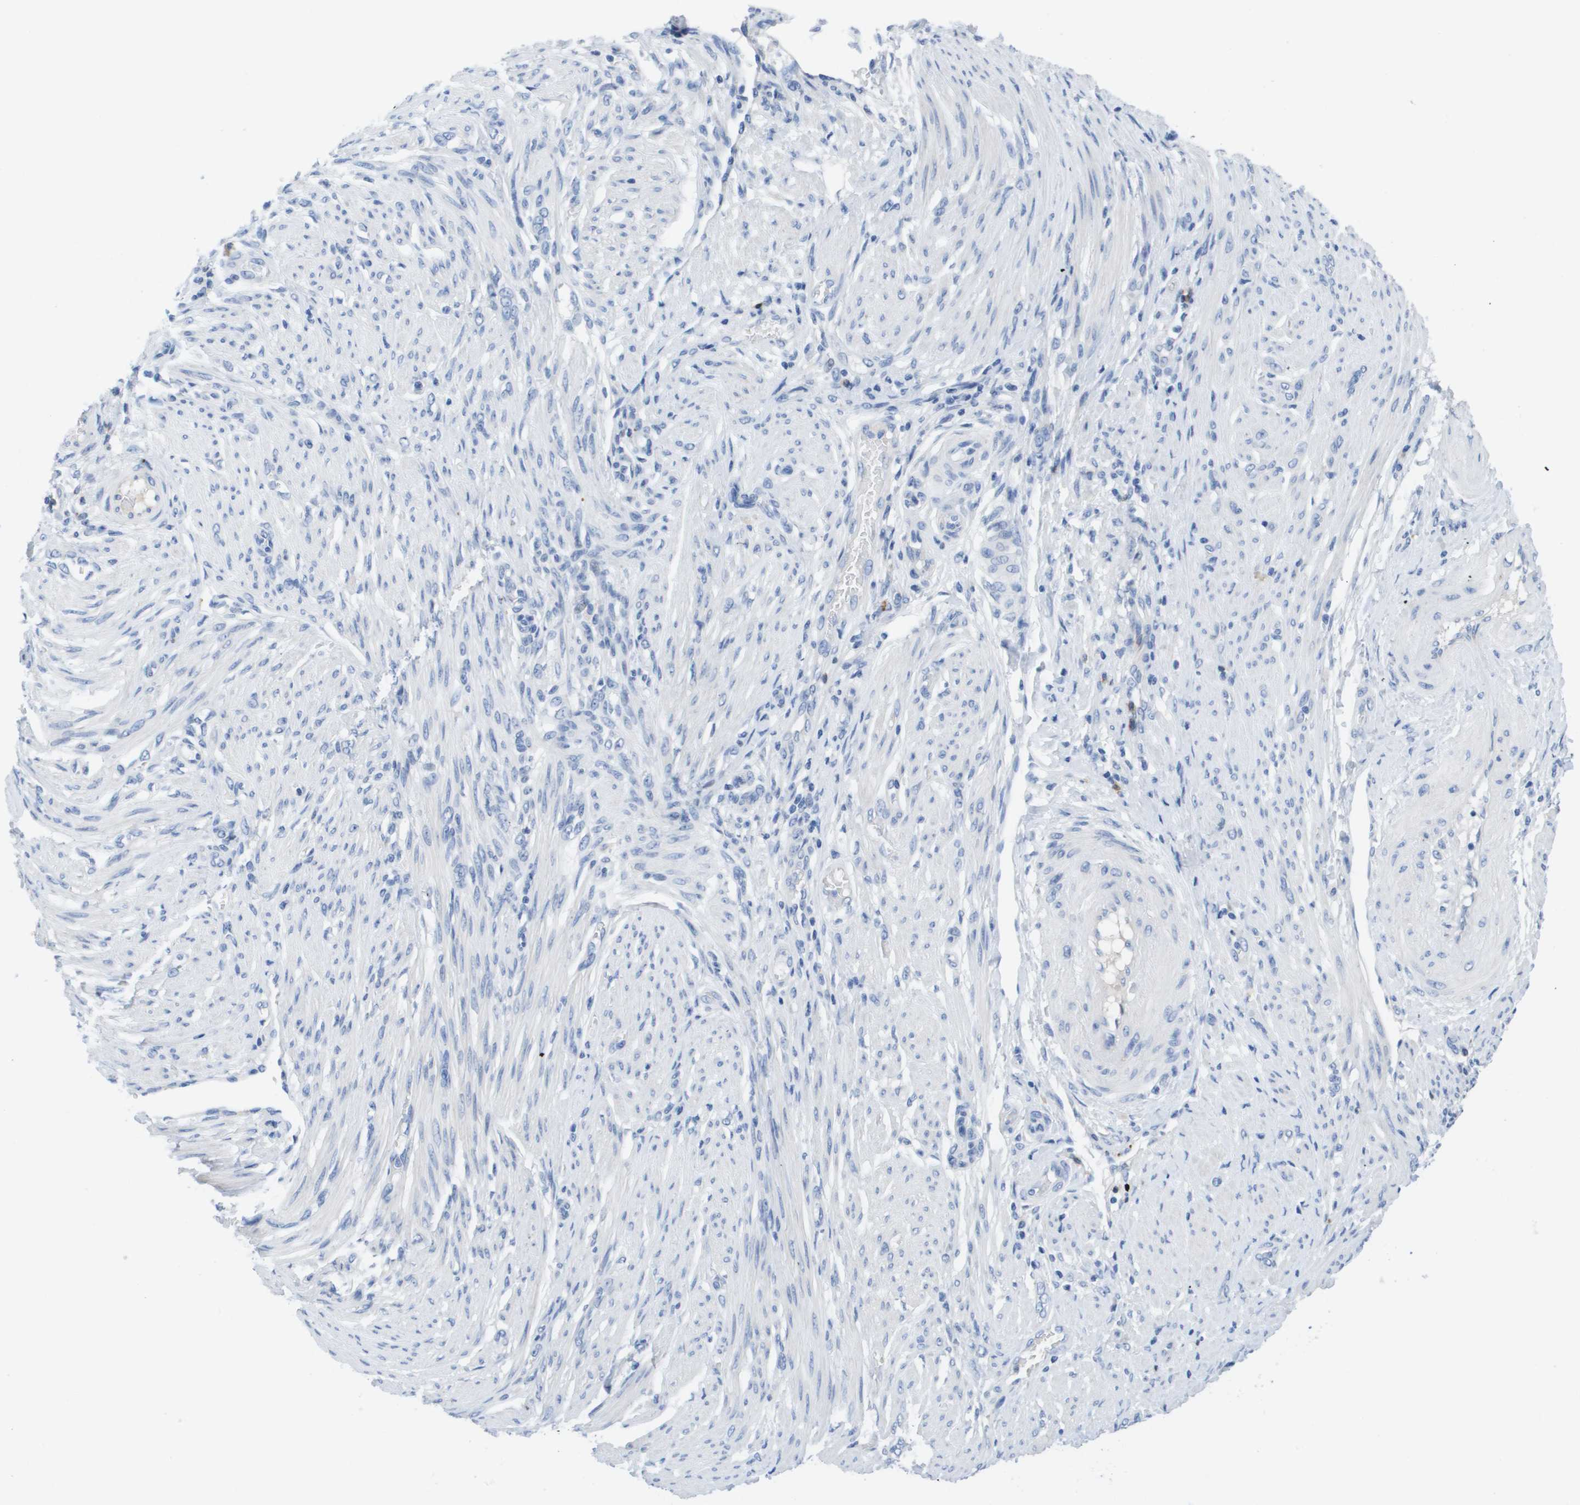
{"staining": {"intensity": "negative", "quantity": "none", "location": "none"}, "tissue": "endometrial cancer", "cell_type": "Tumor cells", "image_type": "cancer", "snomed": [{"axis": "morphology", "description": "Adenocarcinoma, NOS"}, {"axis": "topography", "description": "Endometrium"}], "caption": "Tumor cells are negative for protein expression in human endometrial adenocarcinoma. (DAB (3,3'-diaminobenzidine) immunohistochemistry (IHC) with hematoxylin counter stain).", "gene": "MS4A1", "patient": {"sex": "female", "age": 70}}